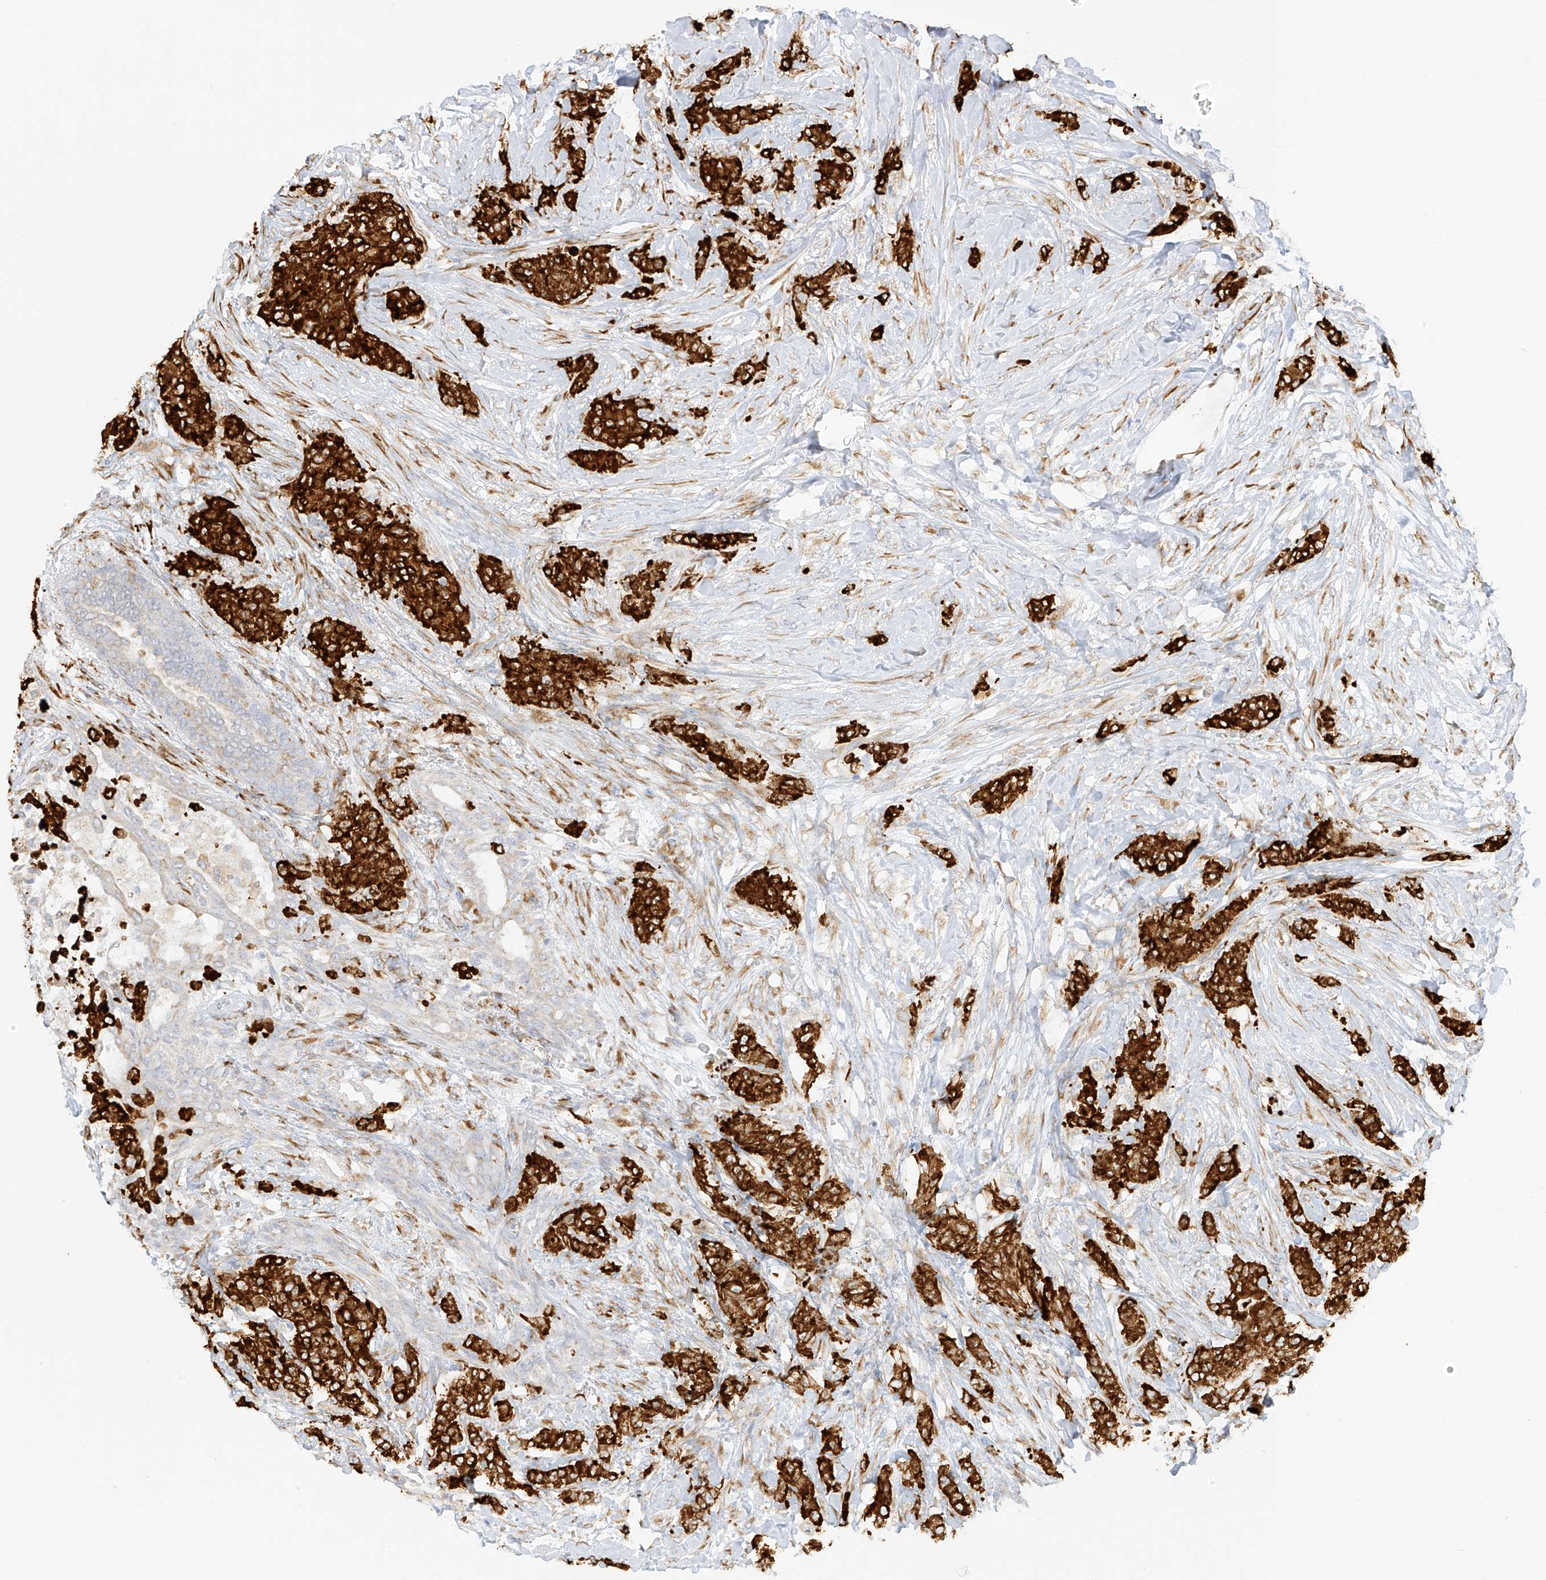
{"staining": {"intensity": "strong", "quantity": ">75%", "location": "cytoplasmic/membranous"}, "tissue": "breast cancer", "cell_type": "Tumor cells", "image_type": "cancer", "snomed": [{"axis": "morphology", "description": "Duct carcinoma"}, {"axis": "topography", "description": "Breast"}], "caption": "Protein expression analysis of breast cancer (invasive ductal carcinoma) displays strong cytoplasmic/membranous positivity in about >75% of tumor cells.", "gene": "LRRC59", "patient": {"sex": "female", "age": 40}}